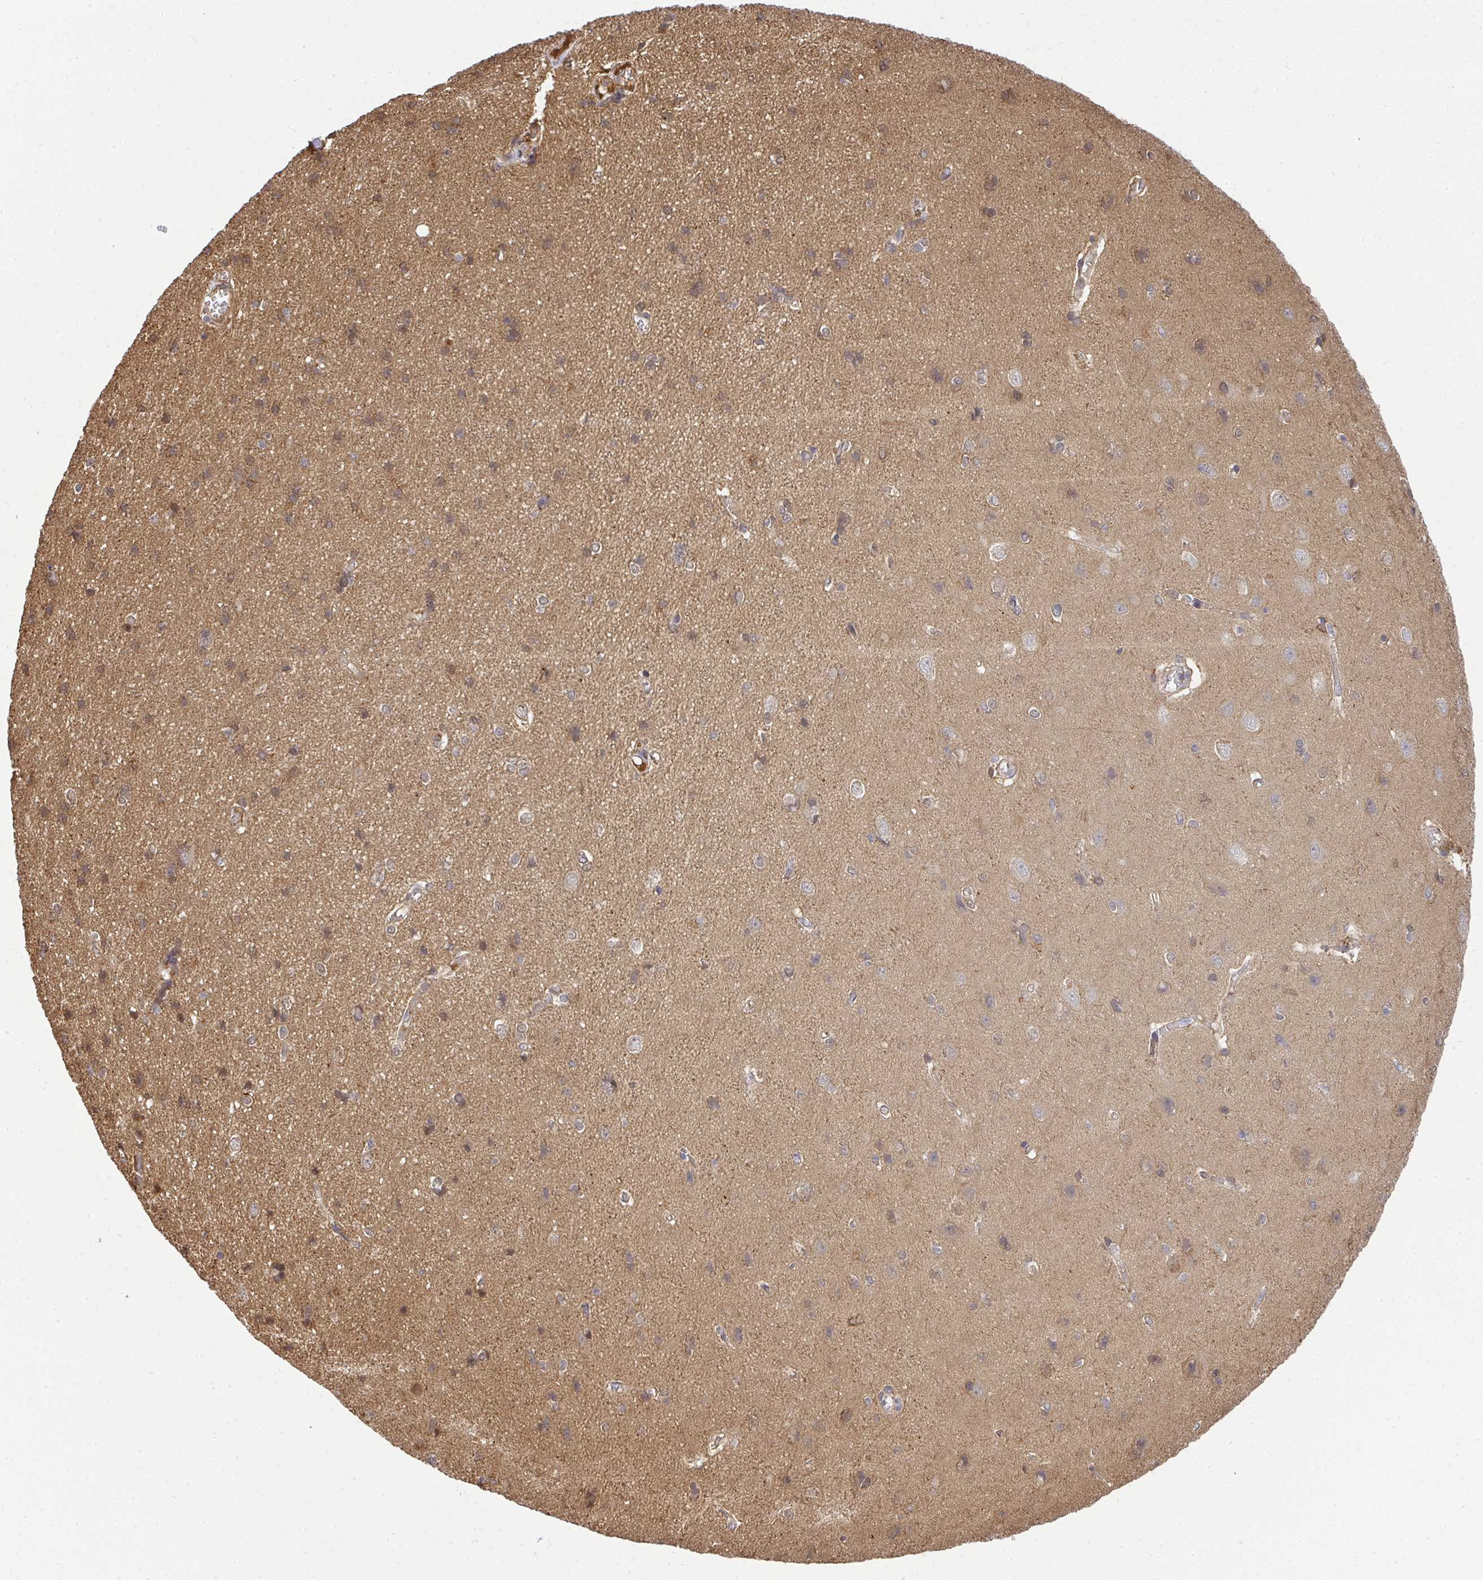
{"staining": {"intensity": "weak", "quantity": ">75%", "location": "cytoplasmic/membranous"}, "tissue": "cerebral cortex", "cell_type": "Endothelial cells", "image_type": "normal", "snomed": [{"axis": "morphology", "description": "Normal tissue, NOS"}, {"axis": "topography", "description": "Cerebral cortex"}], "caption": "Immunohistochemistry image of unremarkable cerebral cortex: human cerebral cortex stained using IHC shows low levels of weak protein expression localized specifically in the cytoplasmic/membranous of endothelial cells, appearing as a cytoplasmic/membranous brown color.", "gene": "HDHD2", "patient": {"sex": "male", "age": 37}}